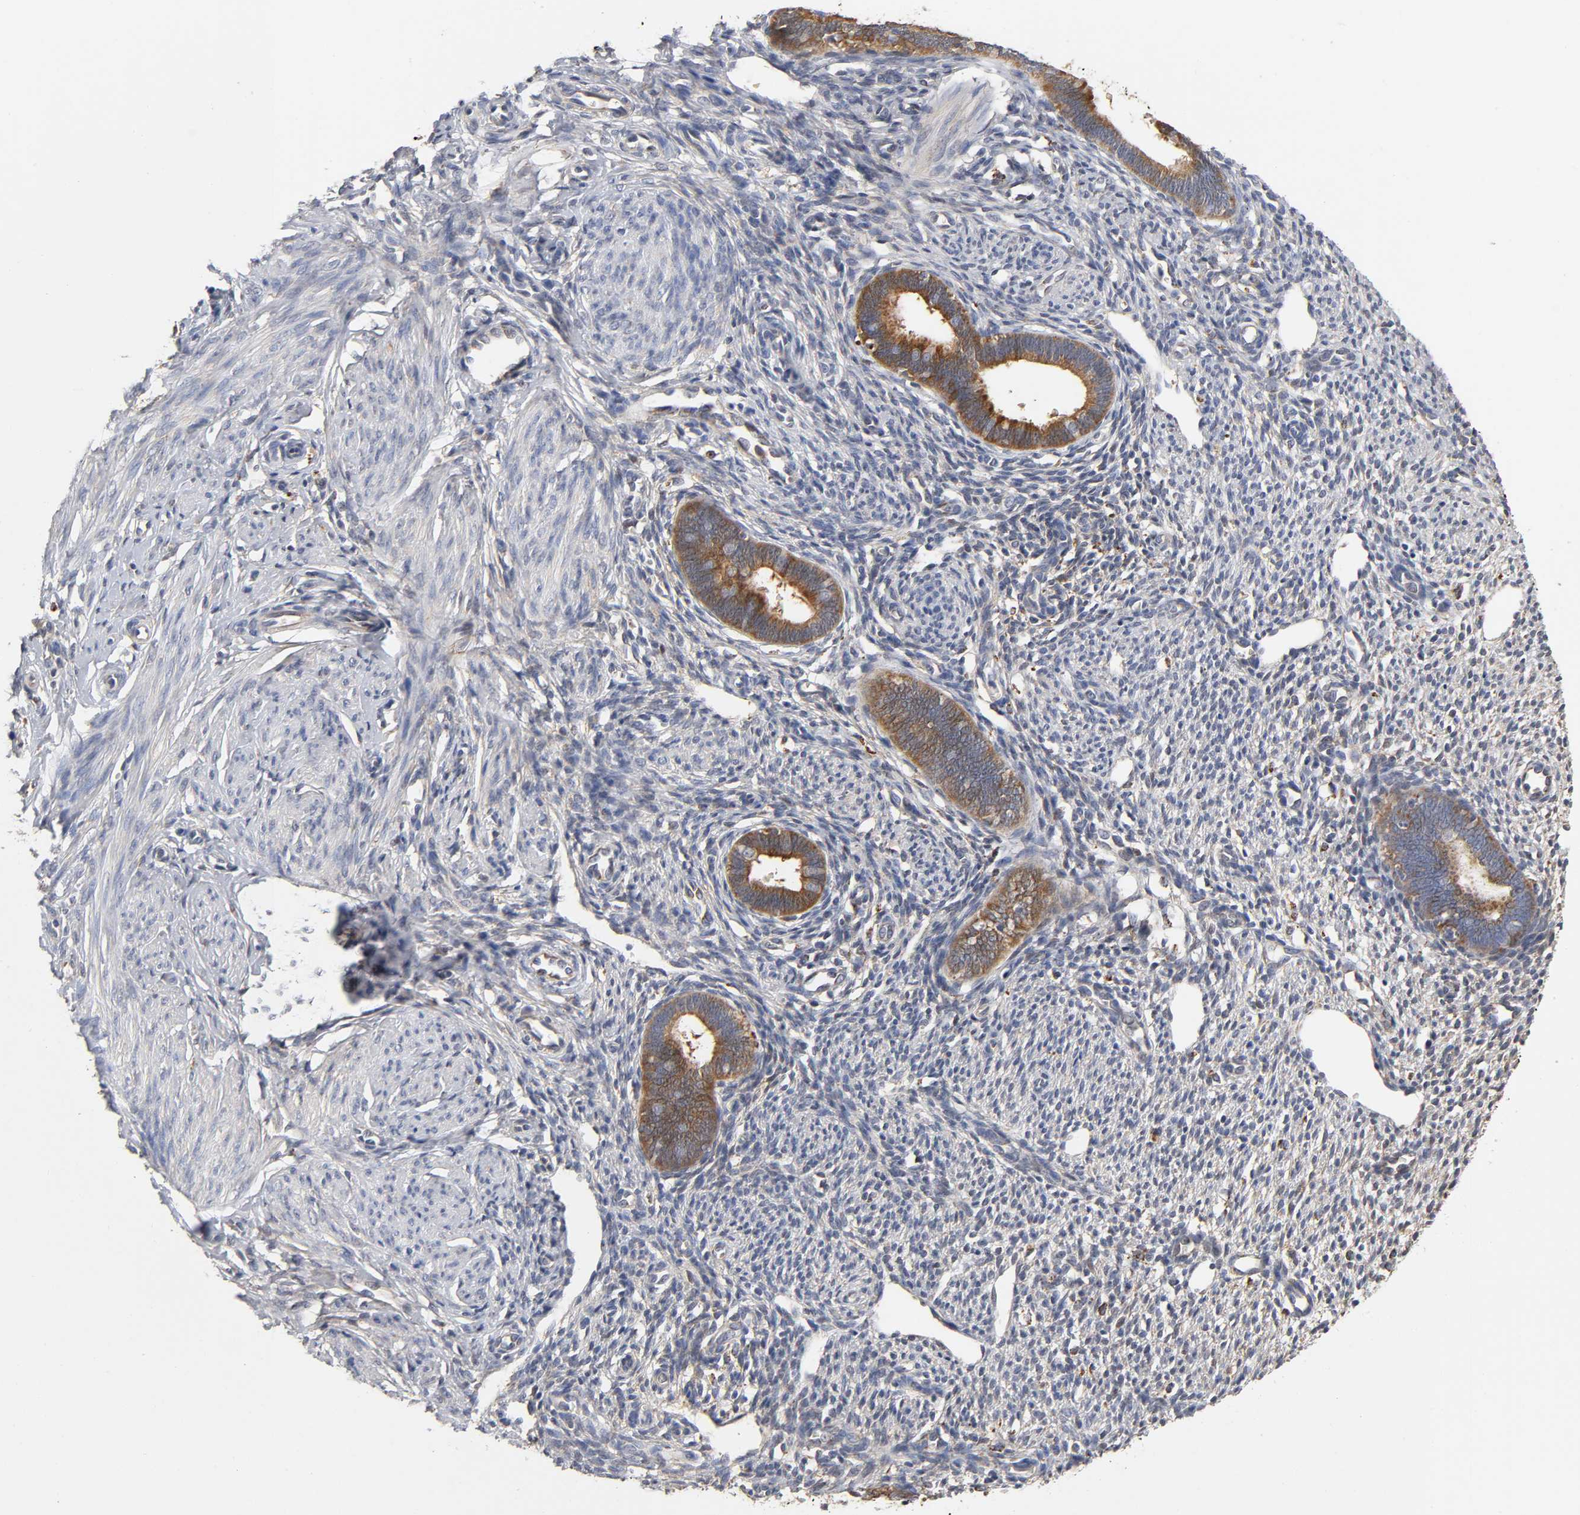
{"staining": {"intensity": "moderate", "quantity": ">75%", "location": "cytoplasmic/membranous"}, "tissue": "endometrium", "cell_type": "Cells in endometrial stroma", "image_type": "normal", "snomed": [{"axis": "morphology", "description": "Normal tissue, NOS"}, {"axis": "topography", "description": "Endometrium"}], "caption": "This is a micrograph of IHC staining of normal endometrium, which shows moderate staining in the cytoplasmic/membranous of cells in endometrial stroma.", "gene": "ISG15", "patient": {"sex": "female", "age": 27}}